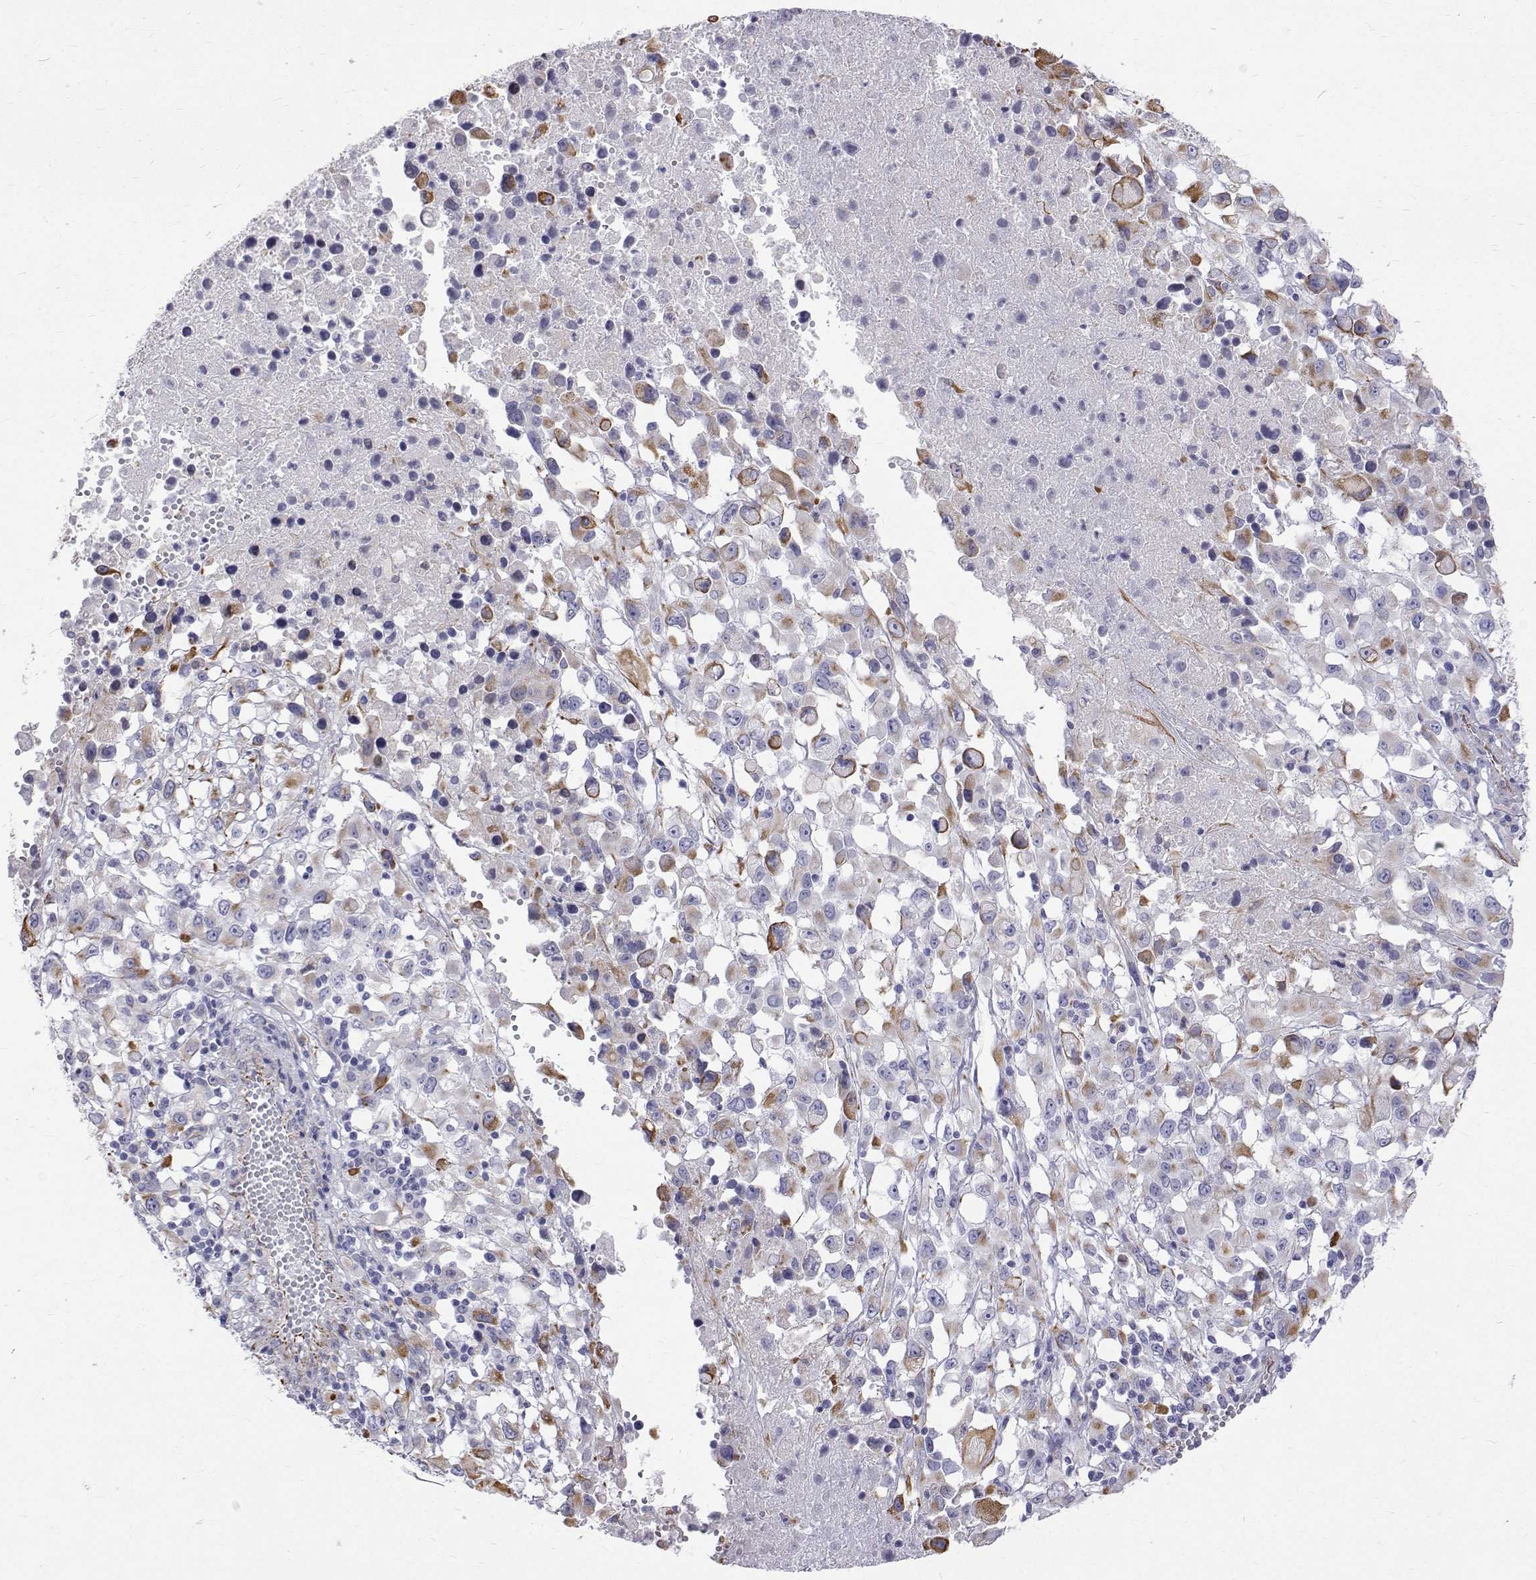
{"staining": {"intensity": "moderate", "quantity": "<25%", "location": "cytoplasmic/membranous"}, "tissue": "melanoma", "cell_type": "Tumor cells", "image_type": "cancer", "snomed": [{"axis": "morphology", "description": "Malignant melanoma, Metastatic site"}, {"axis": "topography", "description": "Soft tissue"}], "caption": "Malignant melanoma (metastatic site) stained with DAB IHC reveals low levels of moderate cytoplasmic/membranous expression in approximately <25% of tumor cells.", "gene": "OPRPN", "patient": {"sex": "male", "age": 50}}